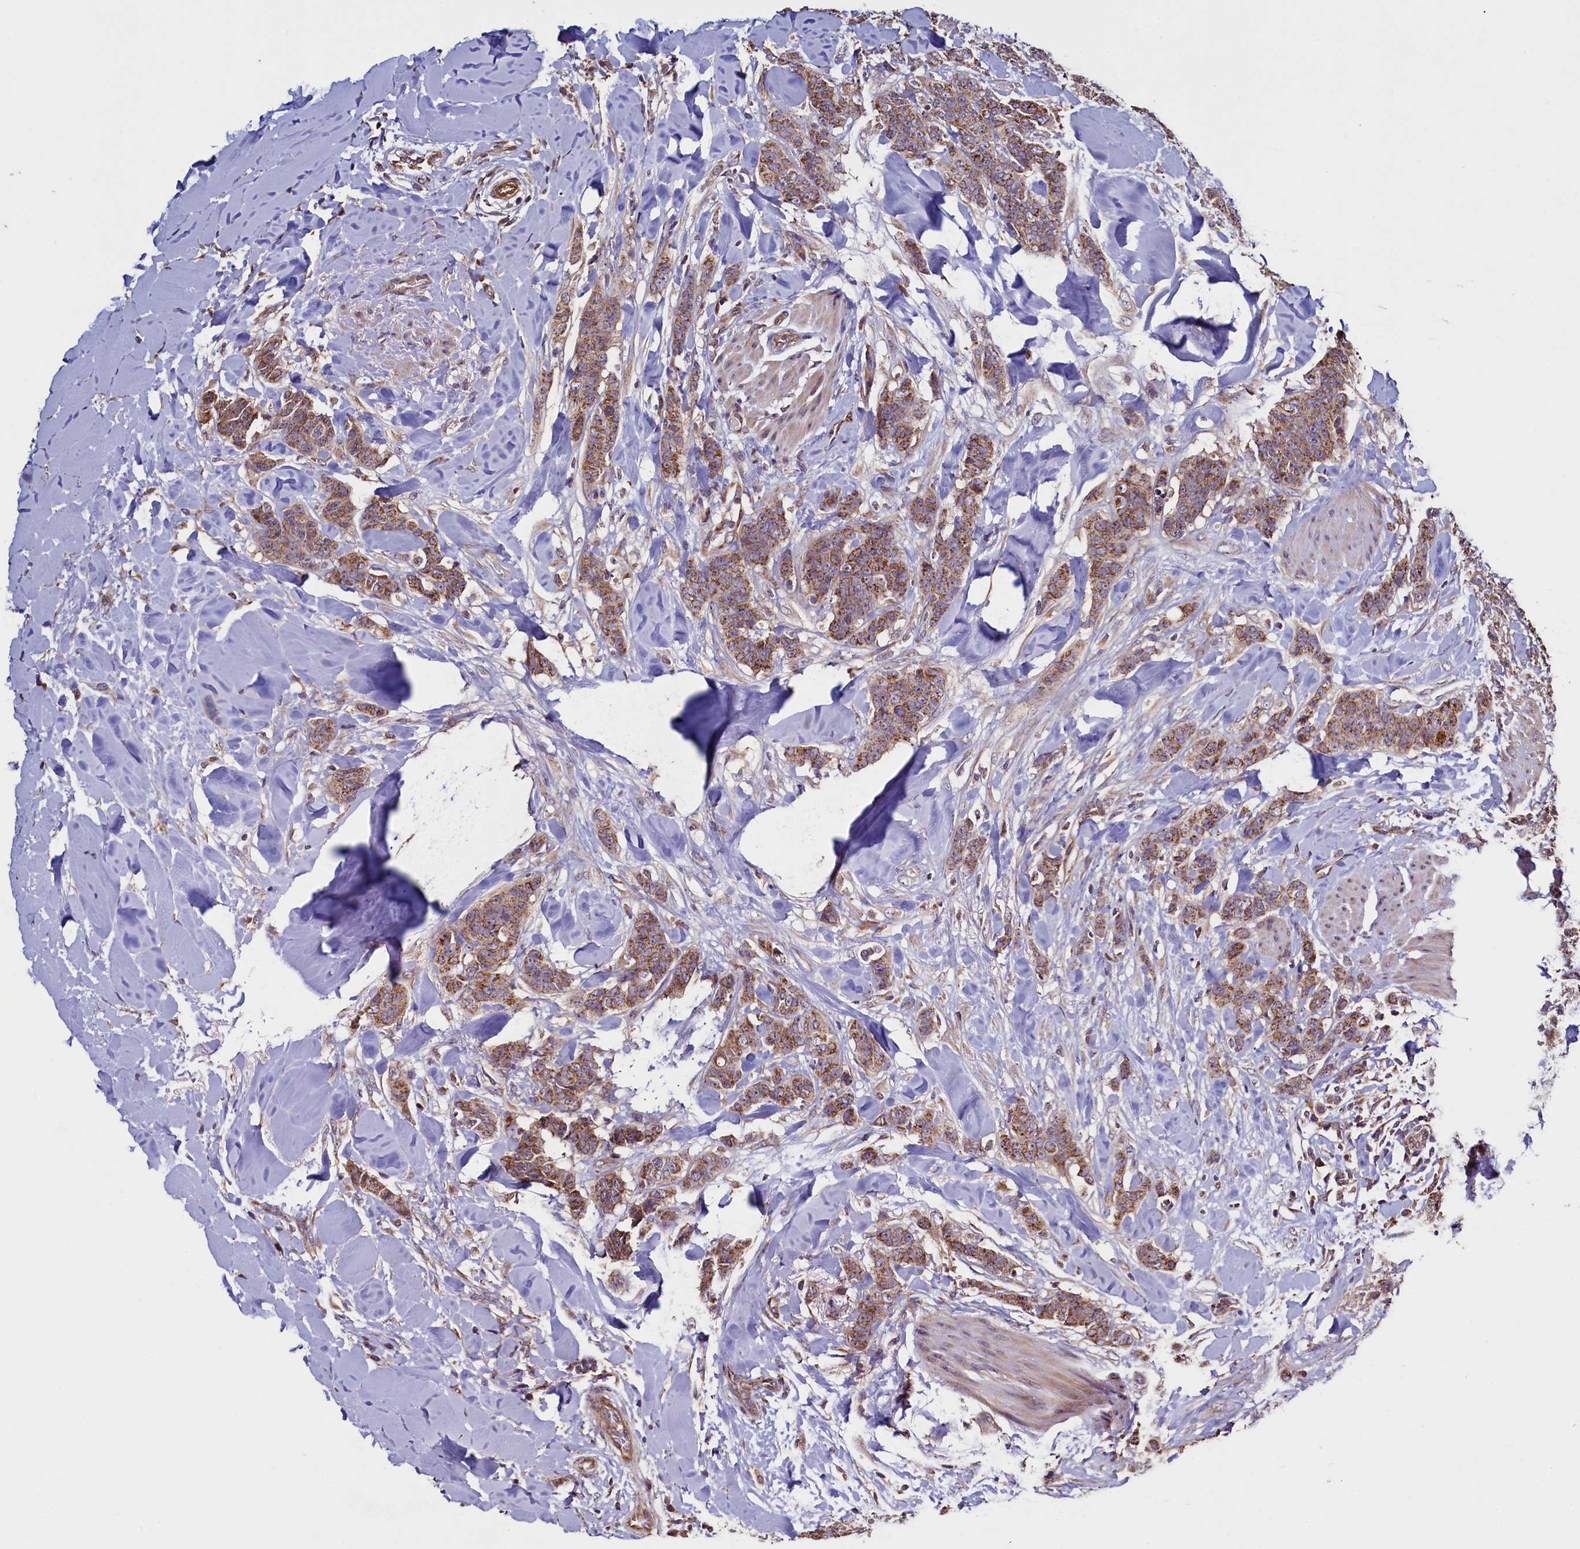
{"staining": {"intensity": "moderate", "quantity": ">75%", "location": "cytoplasmic/membranous"}, "tissue": "breast cancer", "cell_type": "Tumor cells", "image_type": "cancer", "snomed": [{"axis": "morphology", "description": "Duct carcinoma"}, {"axis": "topography", "description": "Breast"}], "caption": "Tumor cells demonstrate medium levels of moderate cytoplasmic/membranous positivity in approximately >75% of cells in infiltrating ductal carcinoma (breast). Nuclei are stained in blue.", "gene": "RBFA", "patient": {"sex": "female", "age": 40}}